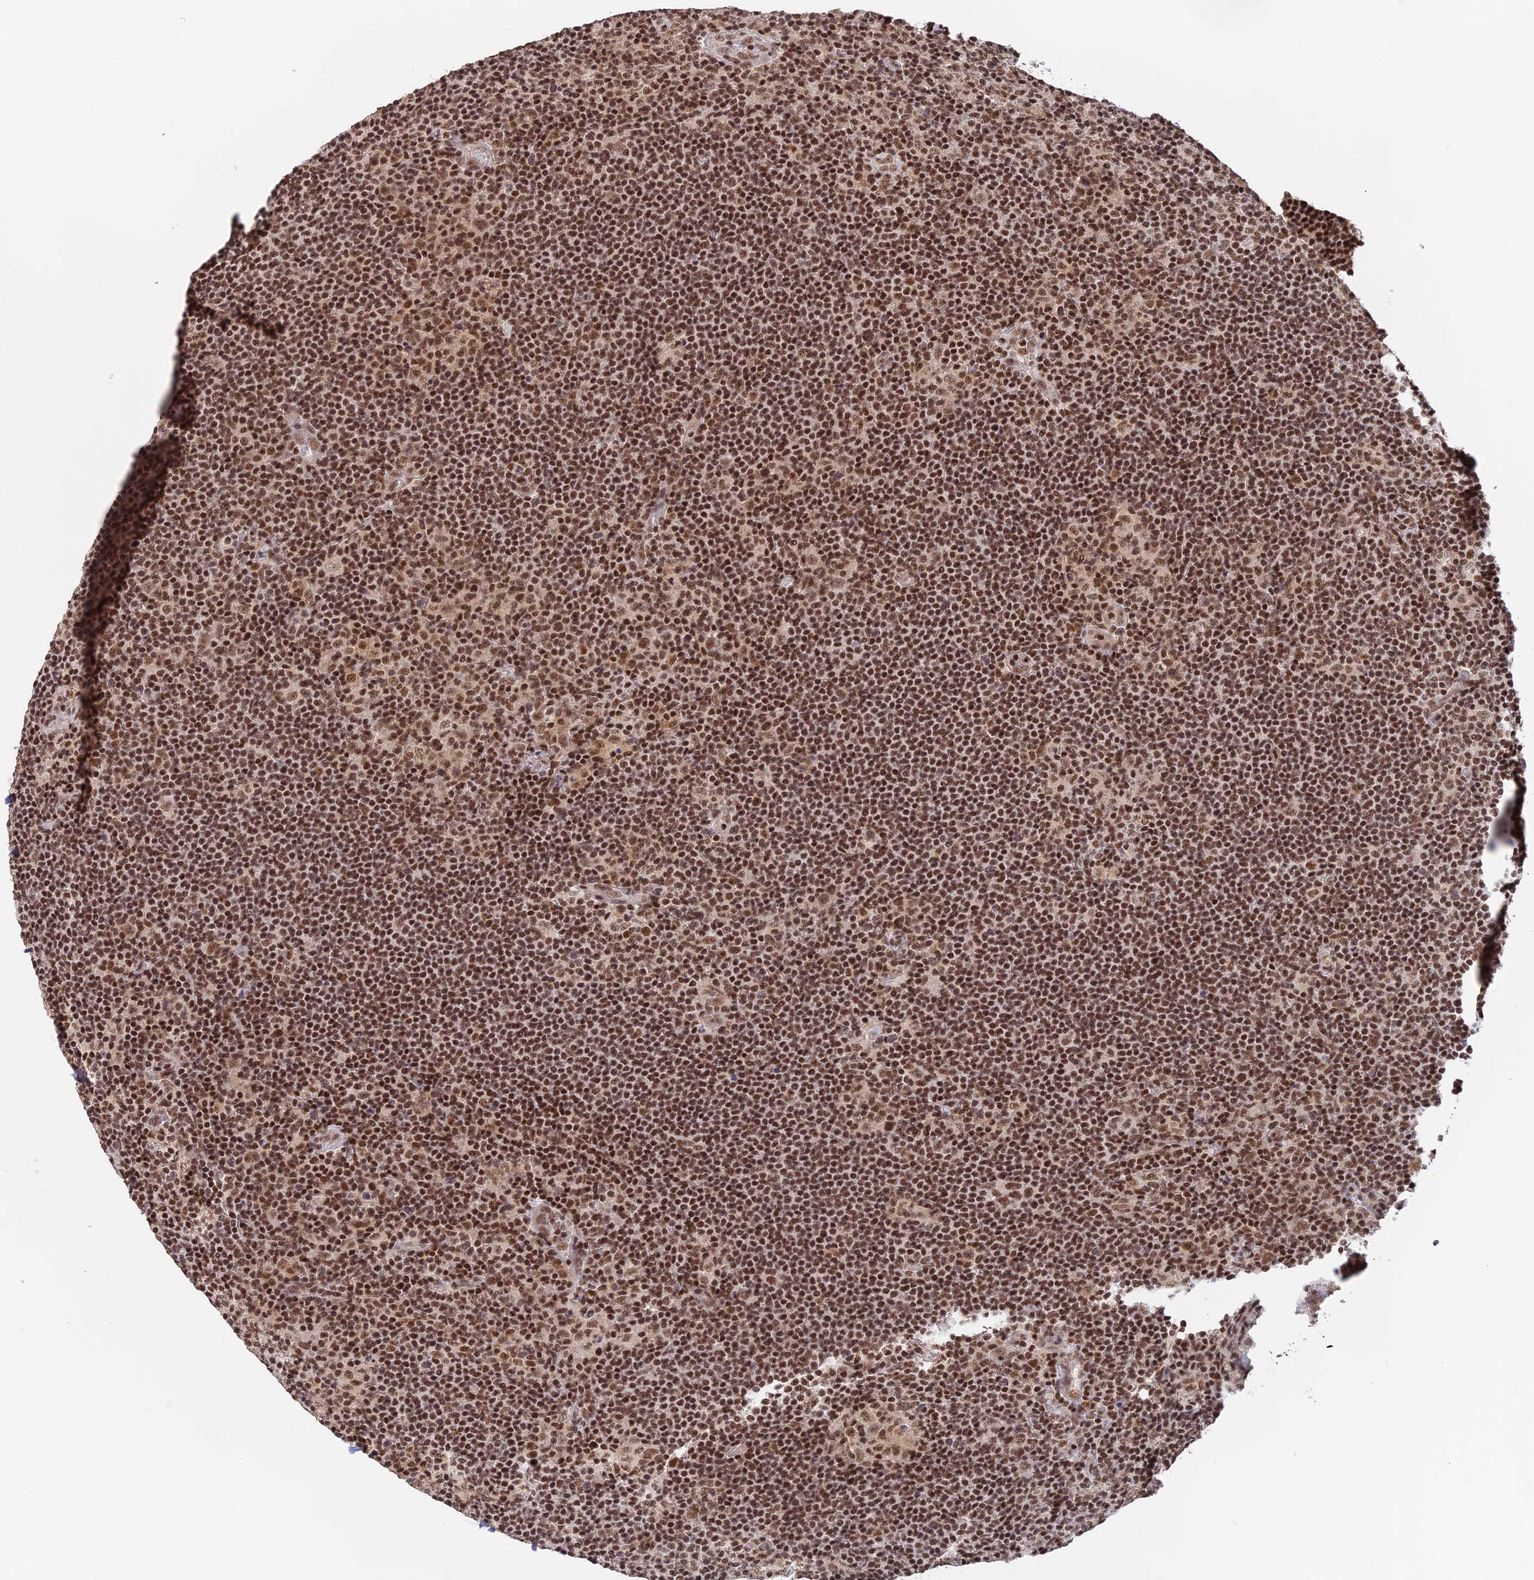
{"staining": {"intensity": "moderate", "quantity": ">75%", "location": "nuclear"}, "tissue": "lymphoma", "cell_type": "Tumor cells", "image_type": "cancer", "snomed": [{"axis": "morphology", "description": "Hodgkin's disease, NOS"}, {"axis": "topography", "description": "Lymph node"}], "caption": "Tumor cells show medium levels of moderate nuclear staining in about >75% of cells in lymphoma. Nuclei are stained in blue.", "gene": "THAP11", "patient": {"sex": "female", "age": 57}}